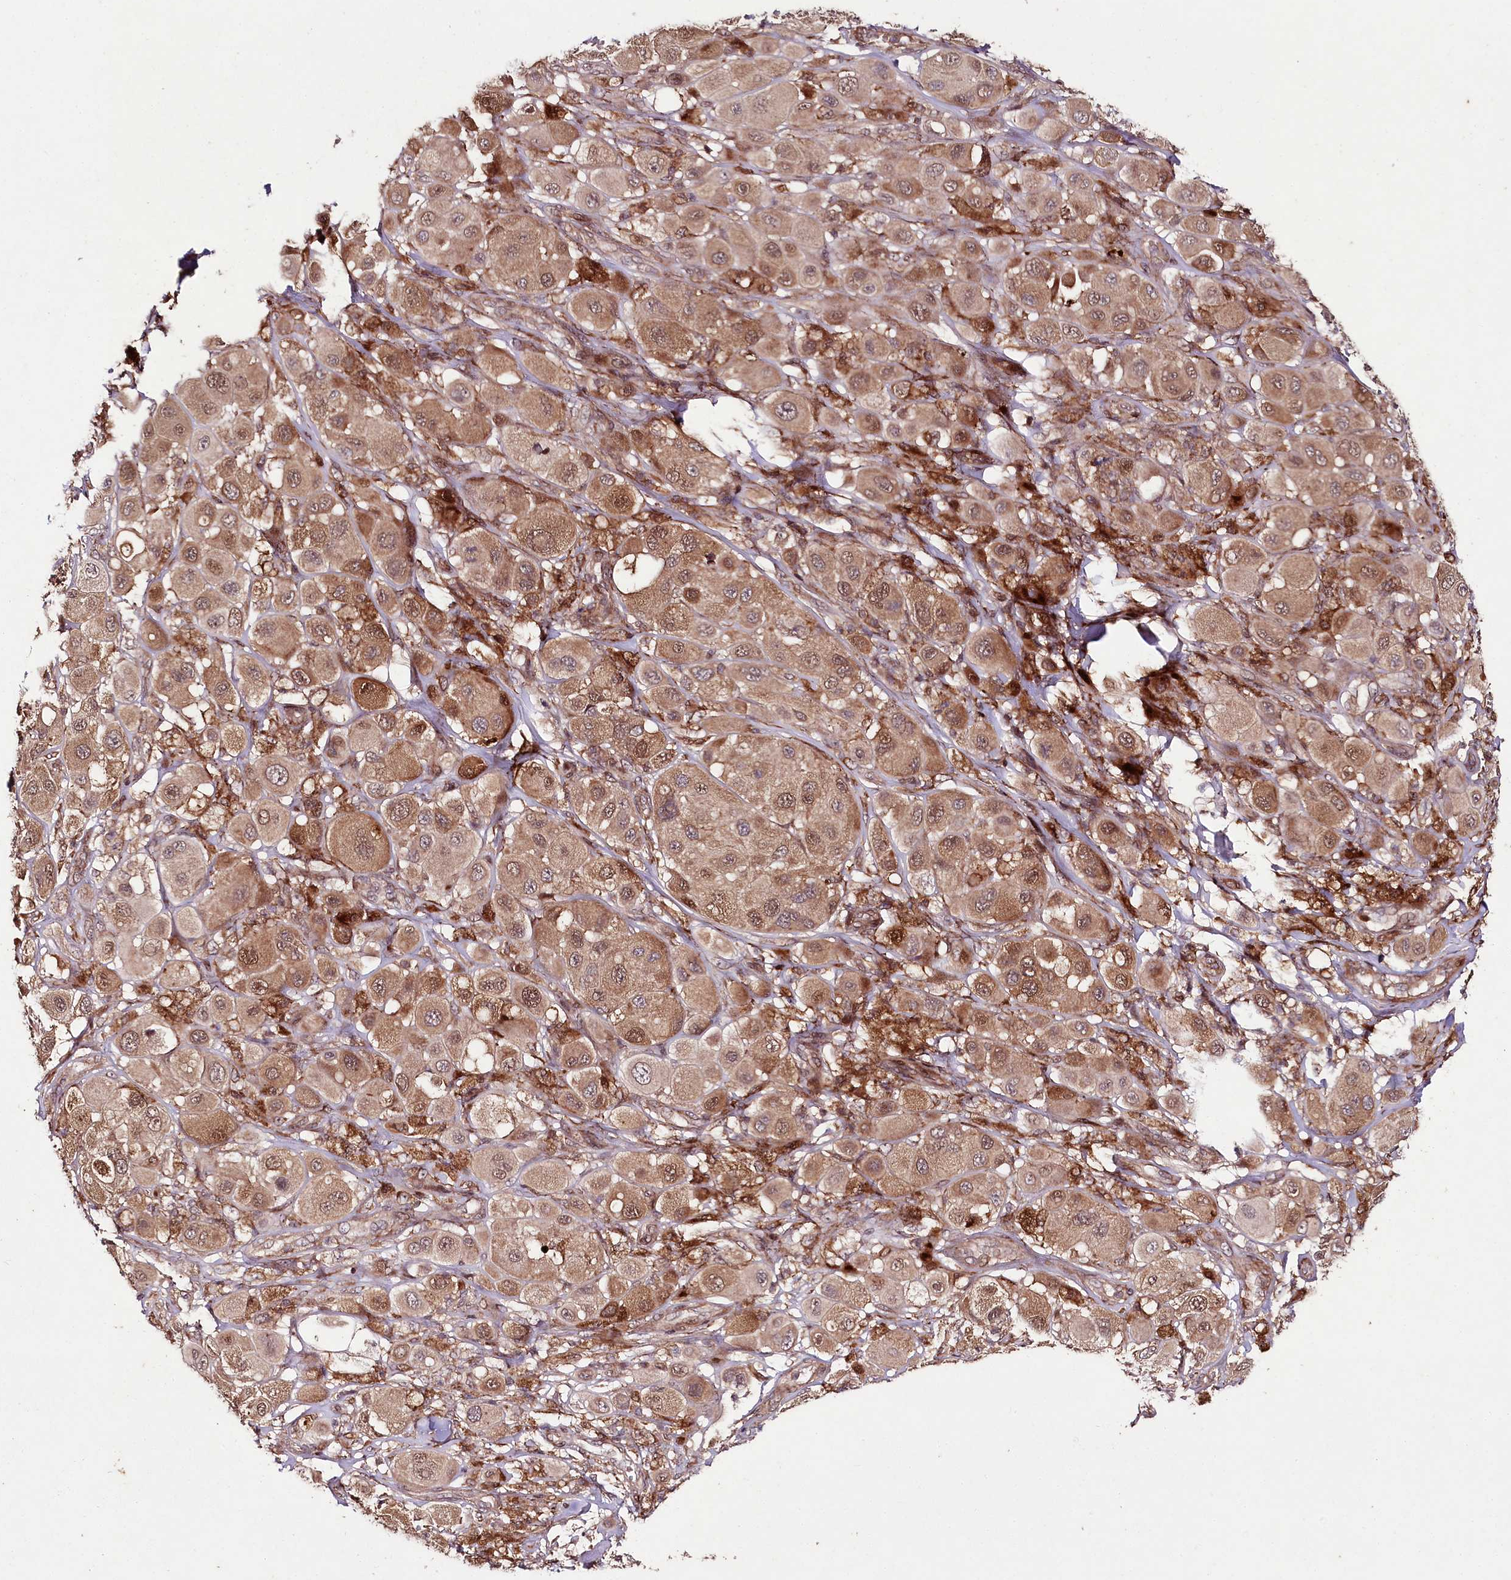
{"staining": {"intensity": "moderate", "quantity": ">75%", "location": "cytoplasmic/membranous,nuclear"}, "tissue": "melanoma", "cell_type": "Tumor cells", "image_type": "cancer", "snomed": [{"axis": "morphology", "description": "Malignant melanoma, Metastatic site"}, {"axis": "topography", "description": "Skin"}], "caption": "Immunohistochemical staining of human melanoma exhibits medium levels of moderate cytoplasmic/membranous and nuclear protein expression in about >75% of tumor cells. (brown staining indicates protein expression, while blue staining denotes nuclei).", "gene": "PHLDB1", "patient": {"sex": "male", "age": 41}}